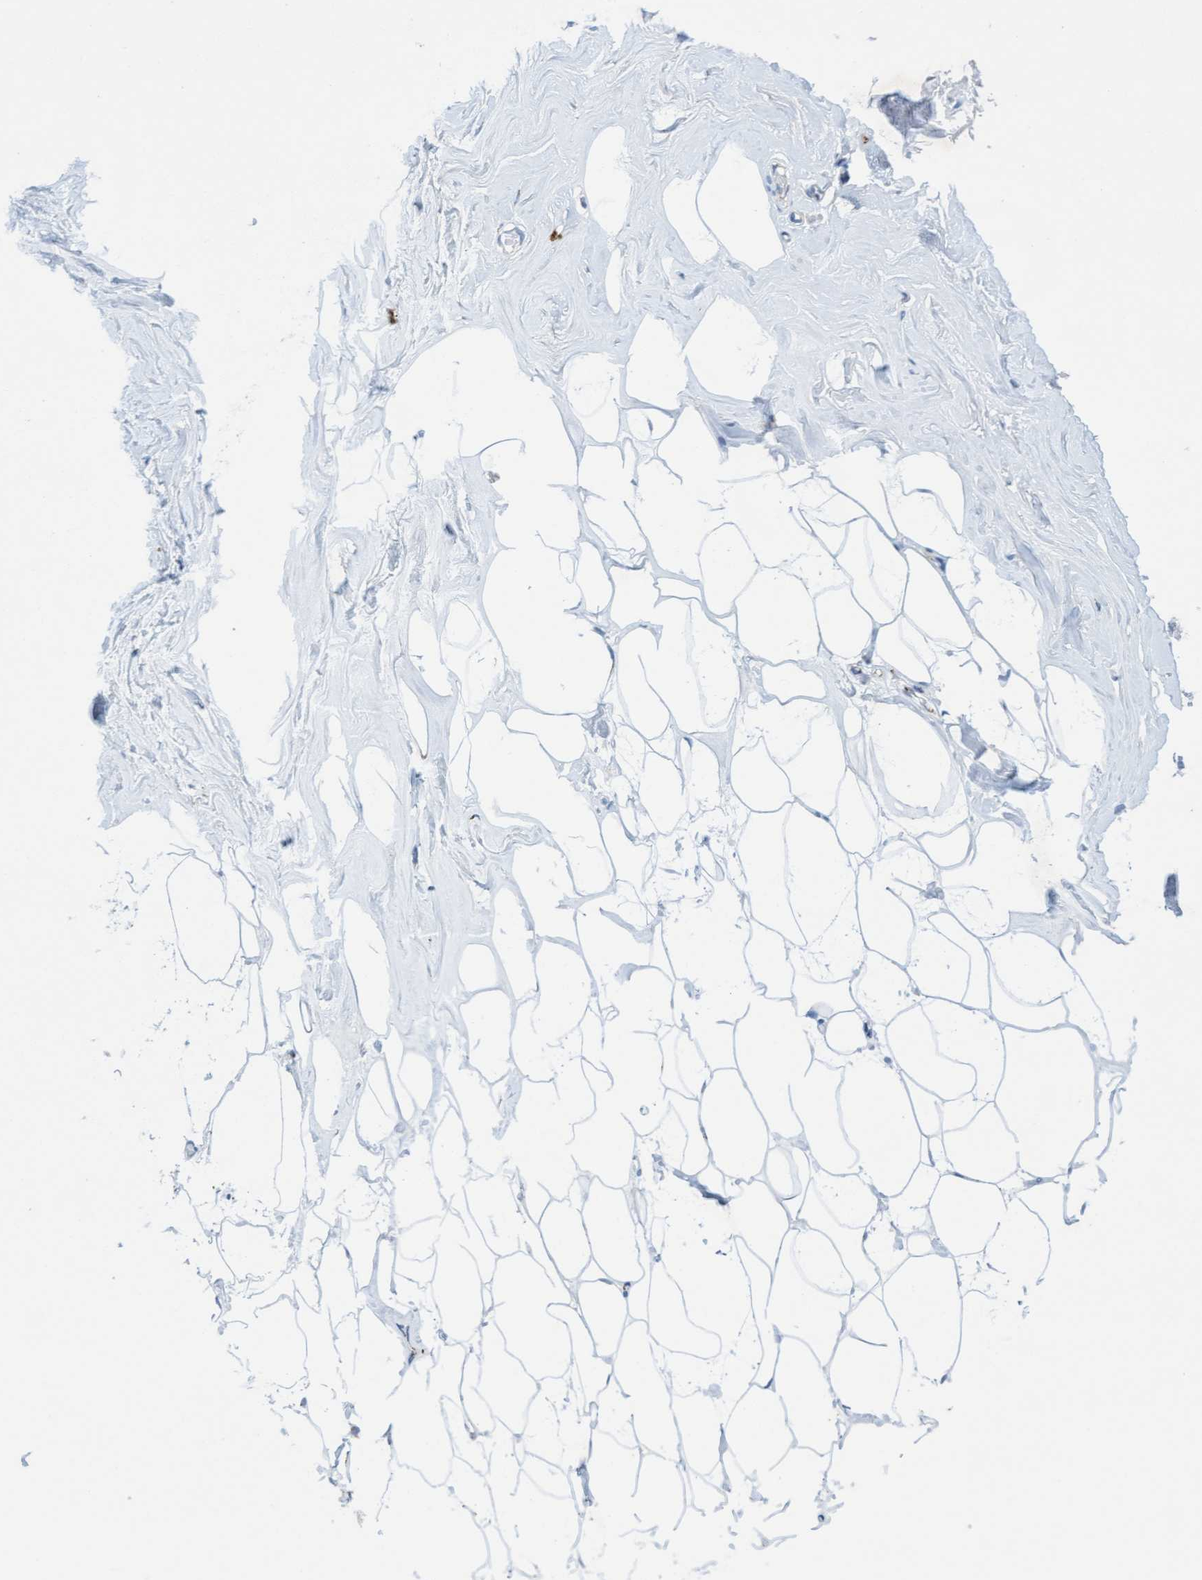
{"staining": {"intensity": "negative", "quantity": "none", "location": "none"}, "tissue": "adipose tissue", "cell_type": "Adipocytes", "image_type": "normal", "snomed": [{"axis": "morphology", "description": "Normal tissue, NOS"}, {"axis": "morphology", "description": "Fibrosis, NOS"}, {"axis": "topography", "description": "Breast"}, {"axis": "topography", "description": "Adipose tissue"}], "caption": "Adipocytes are negative for protein expression in unremarkable human adipose tissue. (DAB immunohistochemistry (IHC) visualized using brightfield microscopy, high magnification).", "gene": "SGSH", "patient": {"sex": "female", "age": 39}}